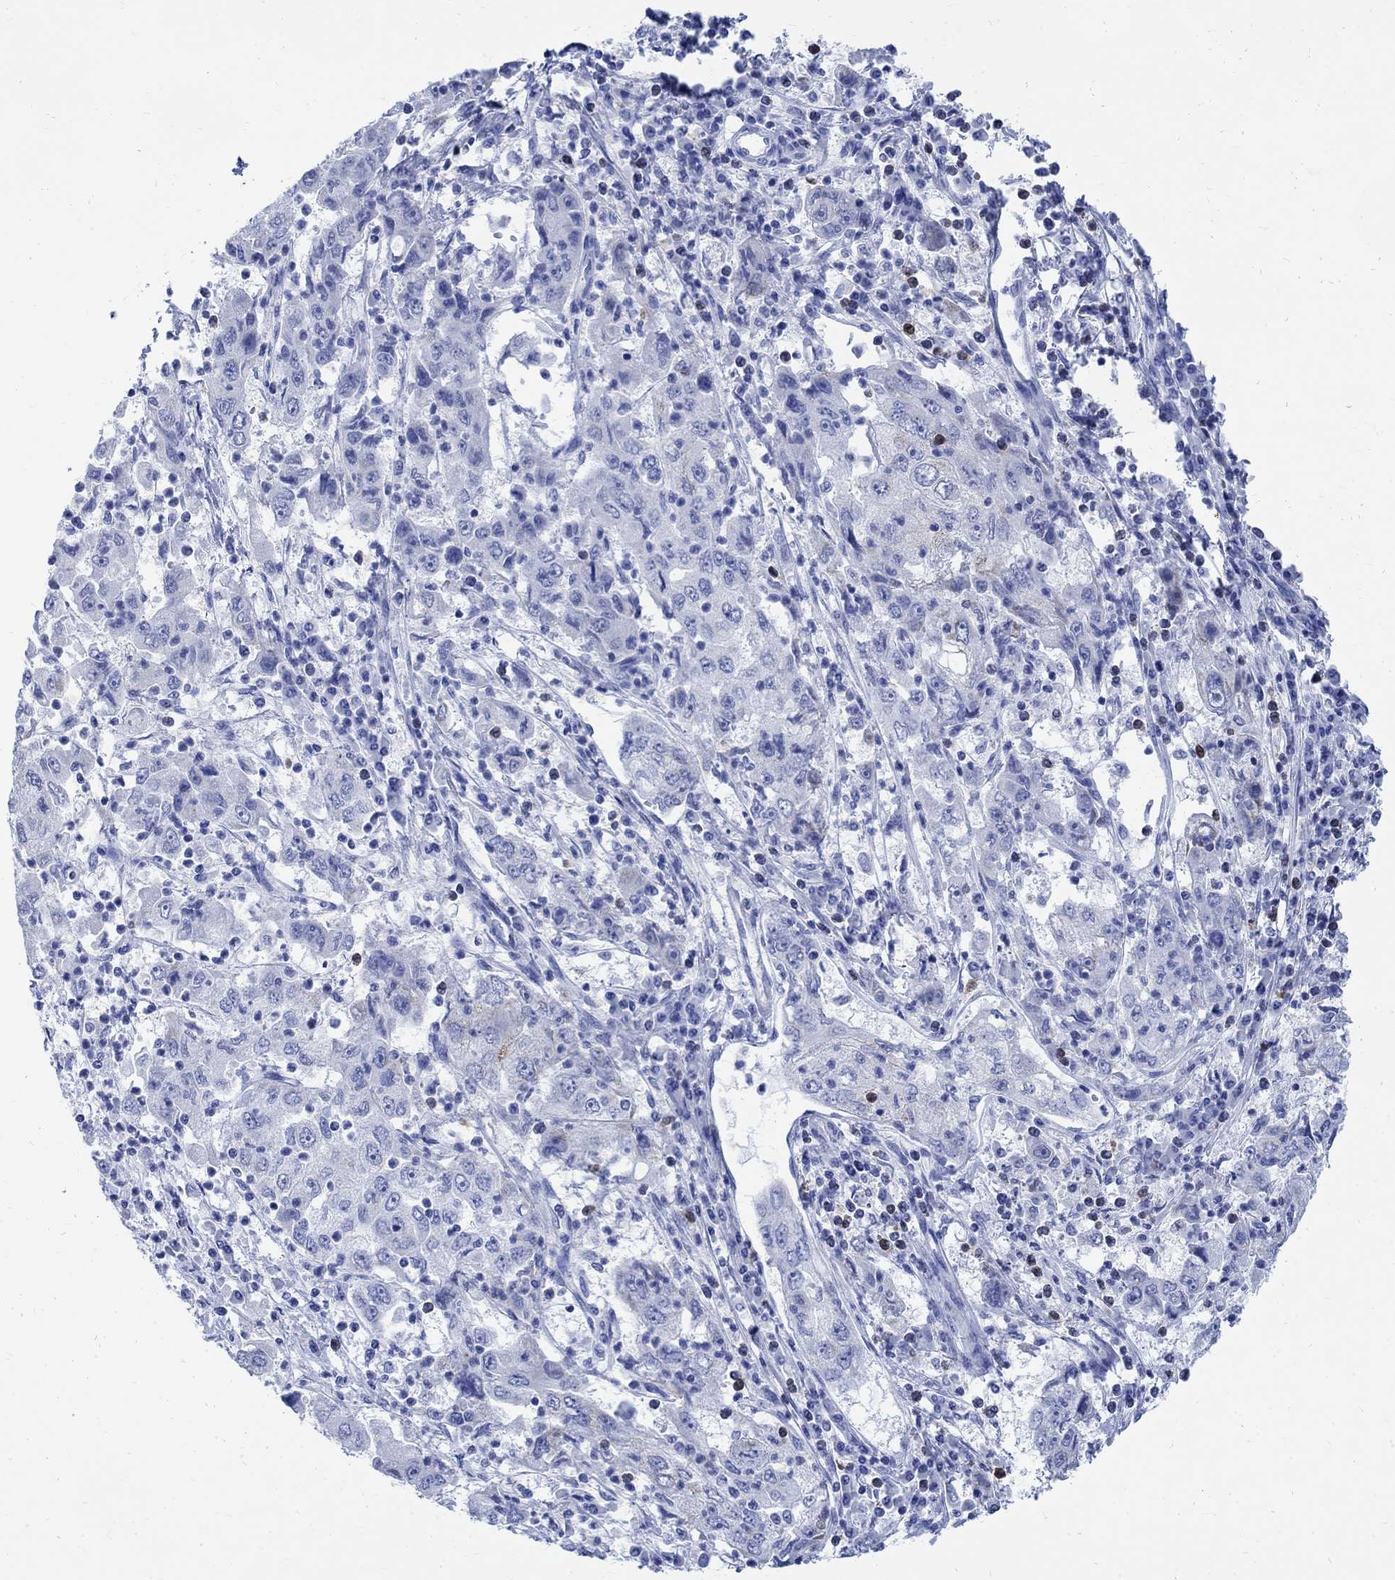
{"staining": {"intensity": "negative", "quantity": "none", "location": "none"}, "tissue": "cervical cancer", "cell_type": "Tumor cells", "image_type": "cancer", "snomed": [{"axis": "morphology", "description": "Squamous cell carcinoma, NOS"}, {"axis": "topography", "description": "Cervix"}], "caption": "Immunohistochemistry of human squamous cell carcinoma (cervical) demonstrates no expression in tumor cells. (DAB immunohistochemistry (IHC), high magnification).", "gene": "CPLX2", "patient": {"sex": "female", "age": 36}}